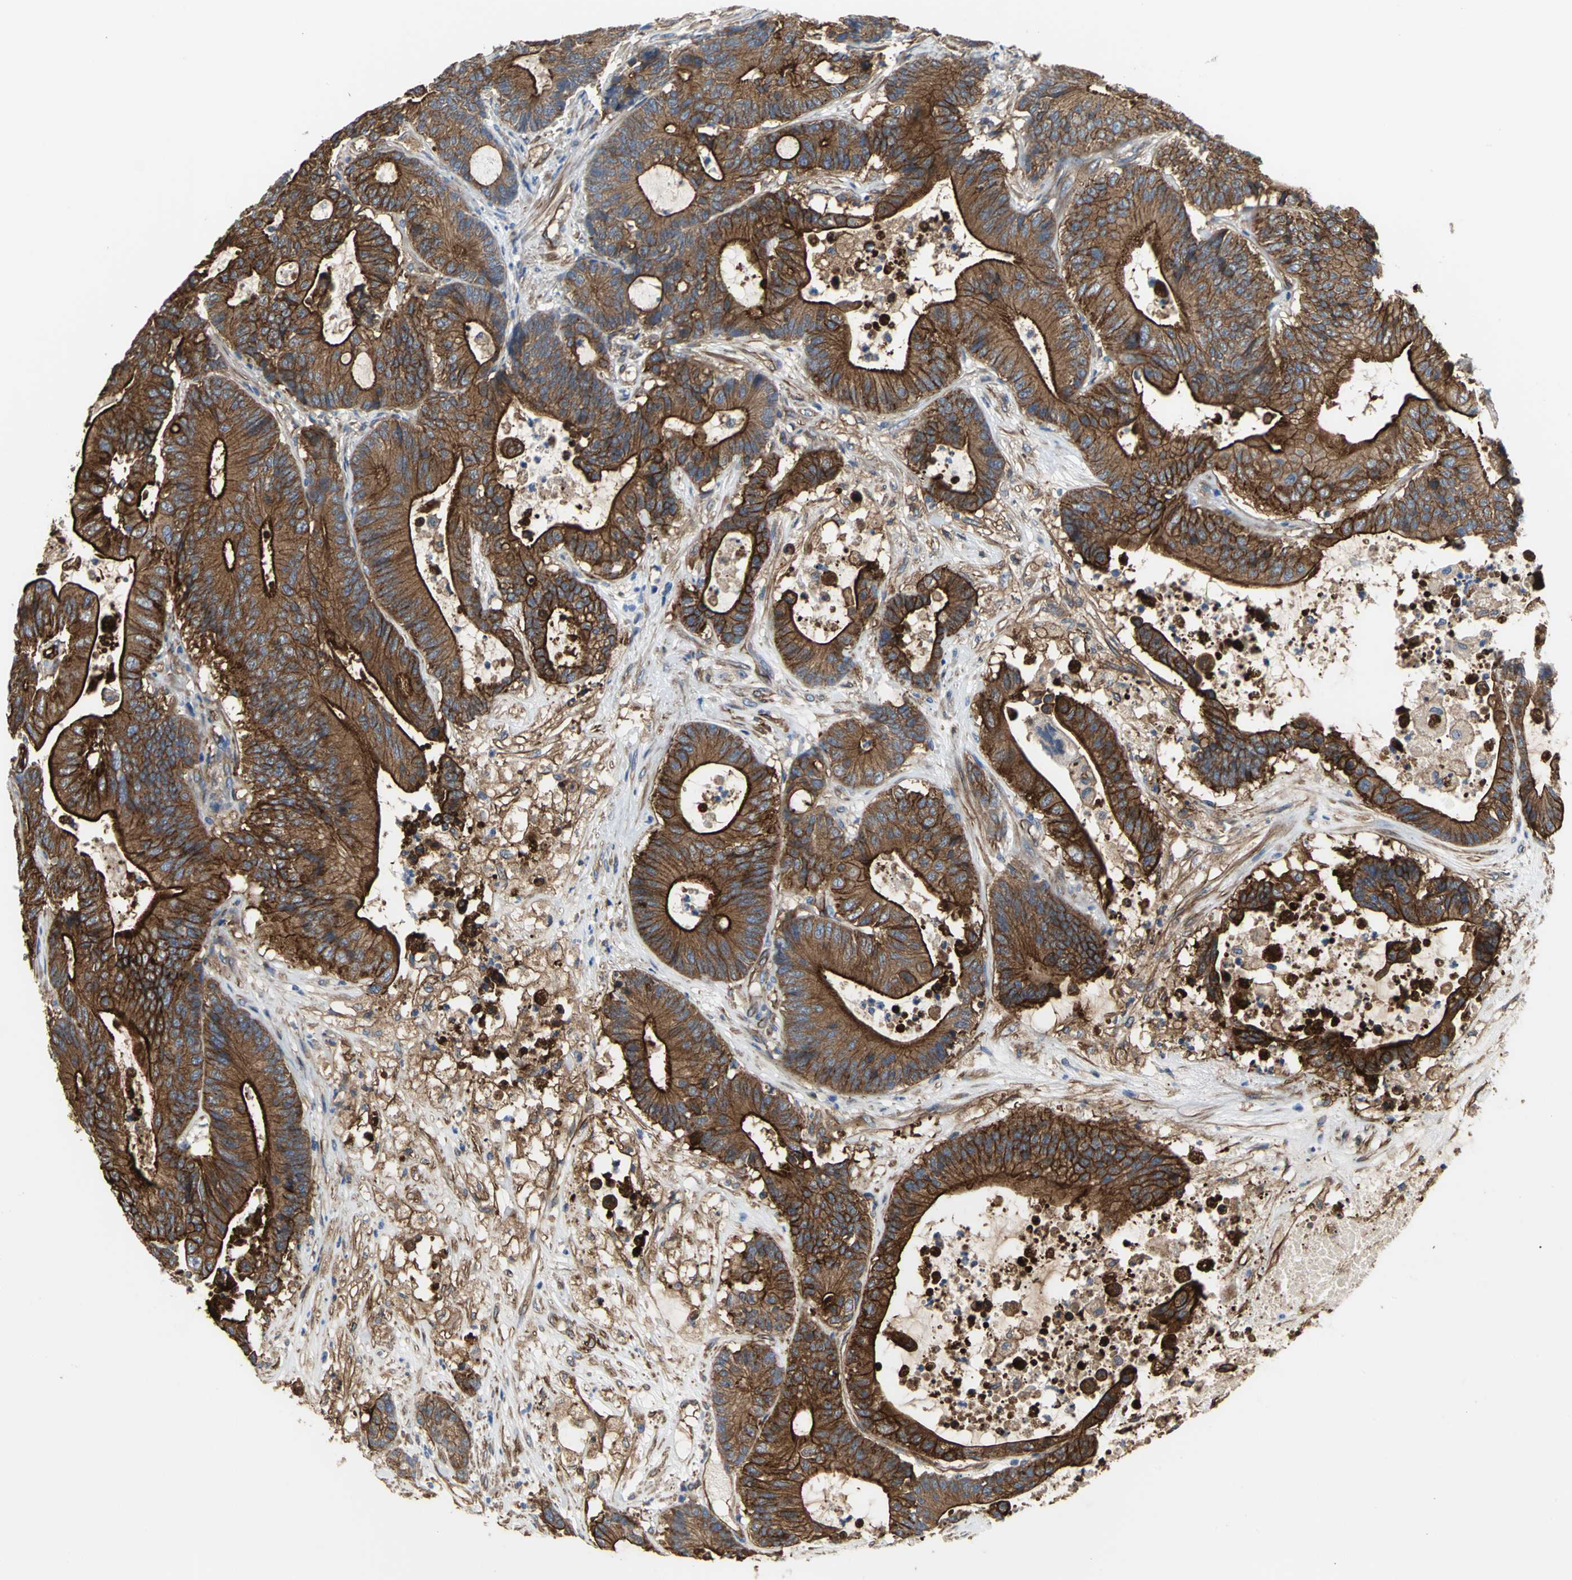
{"staining": {"intensity": "strong", "quantity": ">75%", "location": "cytoplasmic/membranous"}, "tissue": "colorectal cancer", "cell_type": "Tumor cells", "image_type": "cancer", "snomed": [{"axis": "morphology", "description": "Adenocarcinoma, NOS"}, {"axis": "topography", "description": "Colon"}], "caption": "This micrograph shows IHC staining of human colorectal cancer, with high strong cytoplasmic/membranous staining in approximately >75% of tumor cells.", "gene": "FLNB", "patient": {"sex": "female", "age": 84}}